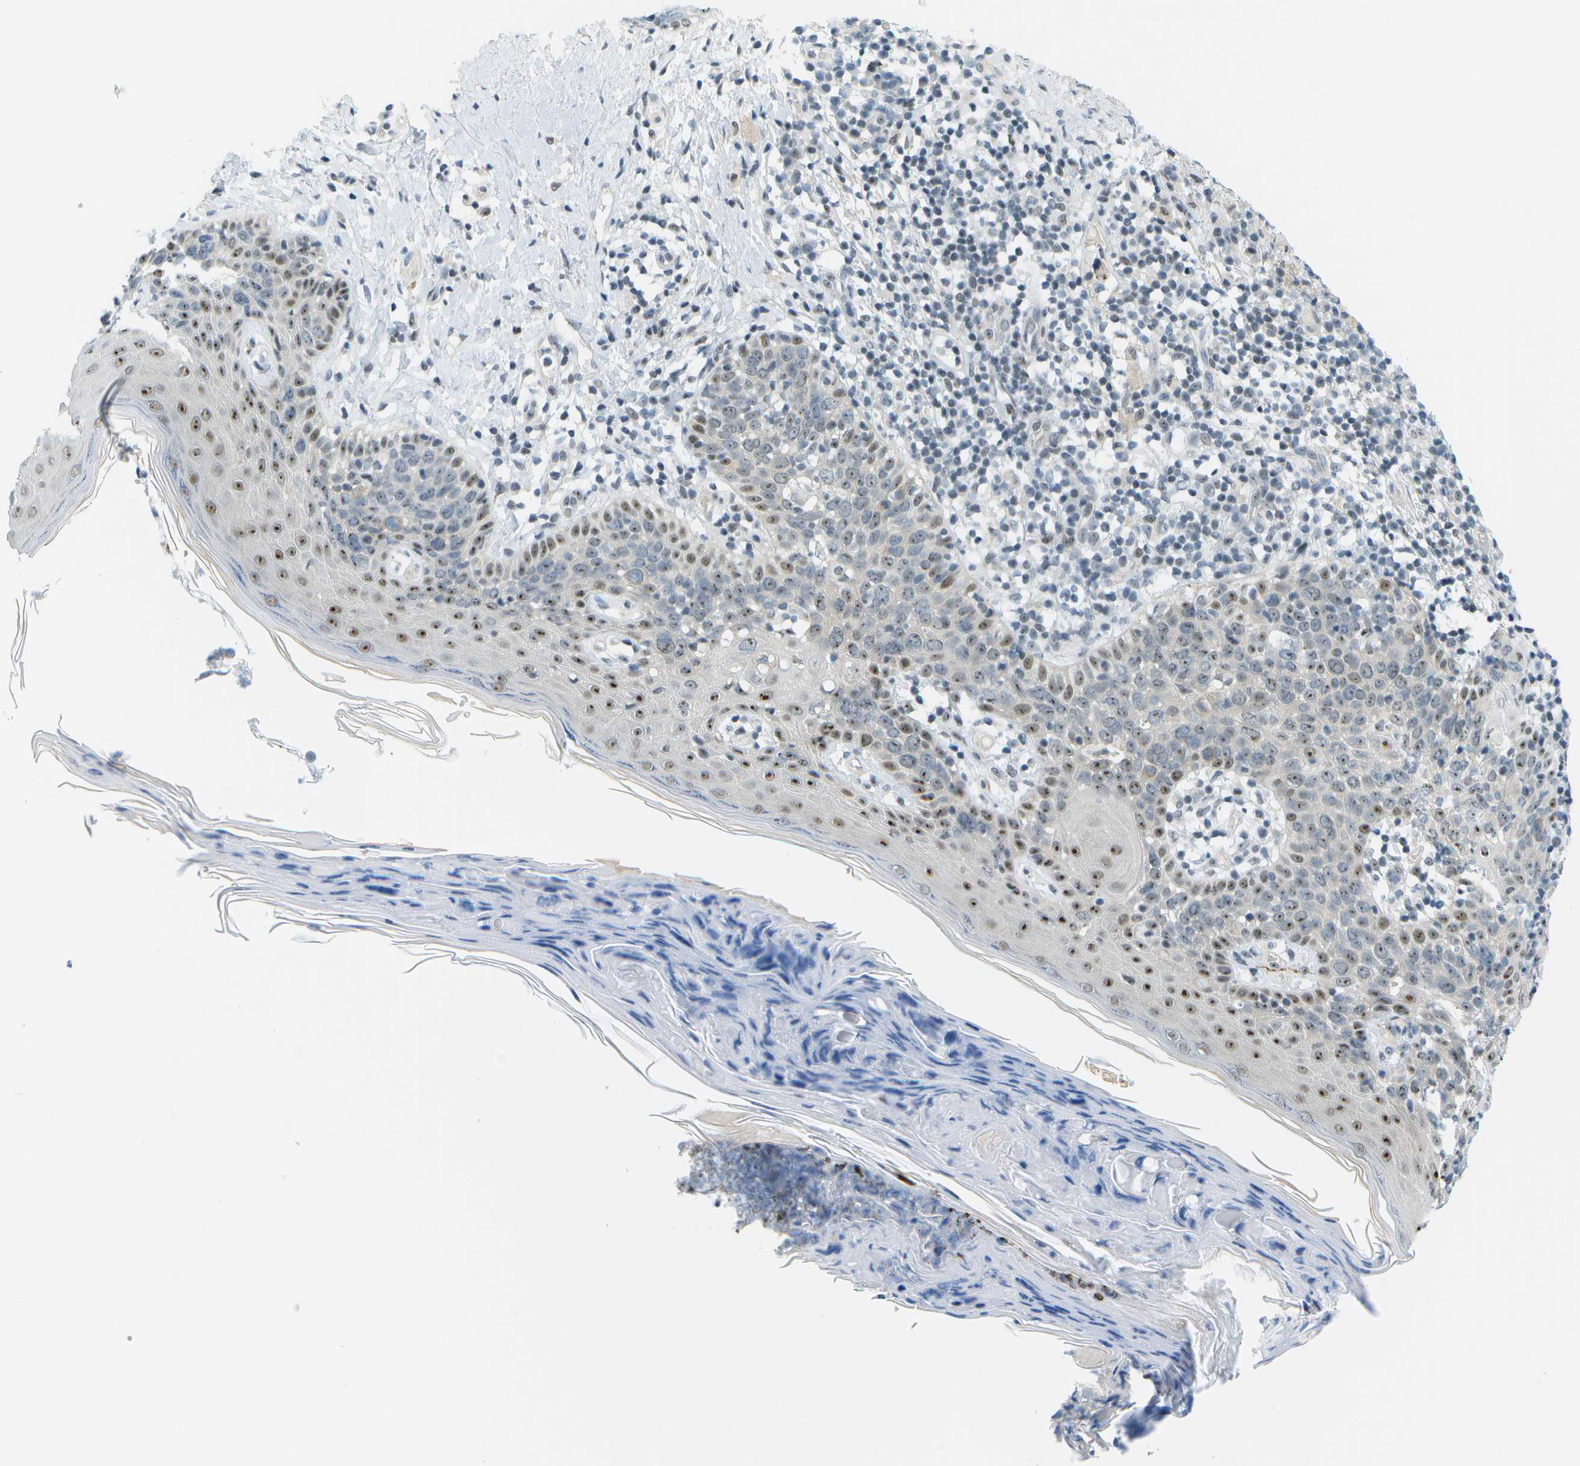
{"staining": {"intensity": "moderate", "quantity": "25%-75%", "location": "nuclear"}, "tissue": "skin cancer", "cell_type": "Tumor cells", "image_type": "cancer", "snomed": [{"axis": "morphology", "description": "Squamous cell carcinoma in situ, NOS"}, {"axis": "morphology", "description": "Squamous cell carcinoma, NOS"}, {"axis": "topography", "description": "Skin"}], "caption": "Immunohistochemistry (IHC) histopathology image of skin cancer (squamous cell carcinoma) stained for a protein (brown), which exhibits medium levels of moderate nuclear positivity in approximately 25%-75% of tumor cells.", "gene": "PITHD1", "patient": {"sex": "male", "age": 93}}